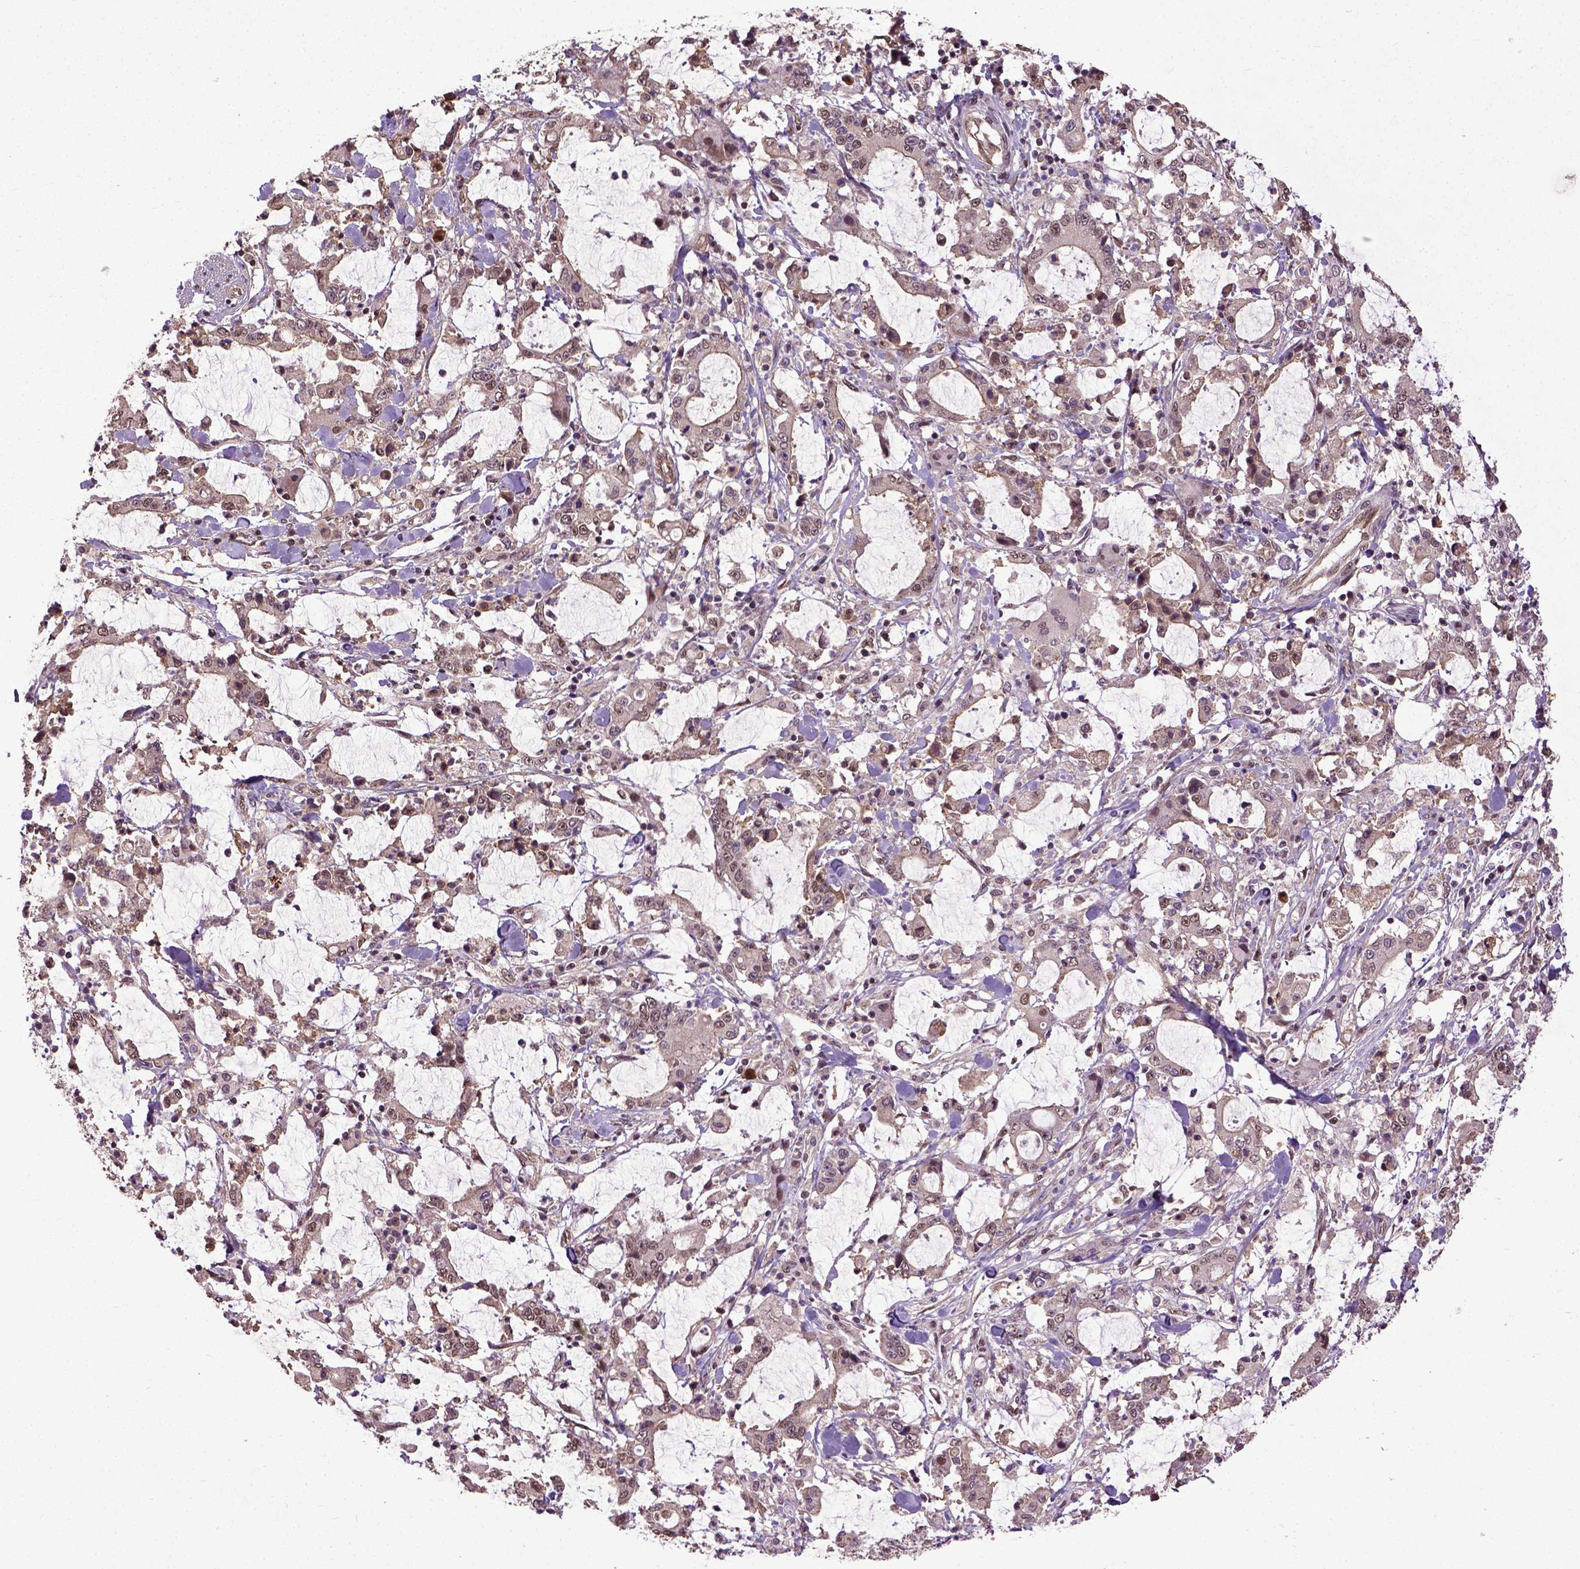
{"staining": {"intensity": "moderate", "quantity": "<25%", "location": "nuclear"}, "tissue": "stomach cancer", "cell_type": "Tumor cells", "image_type": "cancer", "snomed": [{"axis": "morphology", "description": "Adenocarcinoma, NOS"}, {"axis": "topography", "description": "Stomach, upper"}], "caption": "Brown immunohistochemical staining in human stomach cancer (adenocarcinoma) displays moderate nuclear positivity in about <25% of tumor cells.", "gene": "UBA3", "patient": {"sex": "male", "age": 68}}